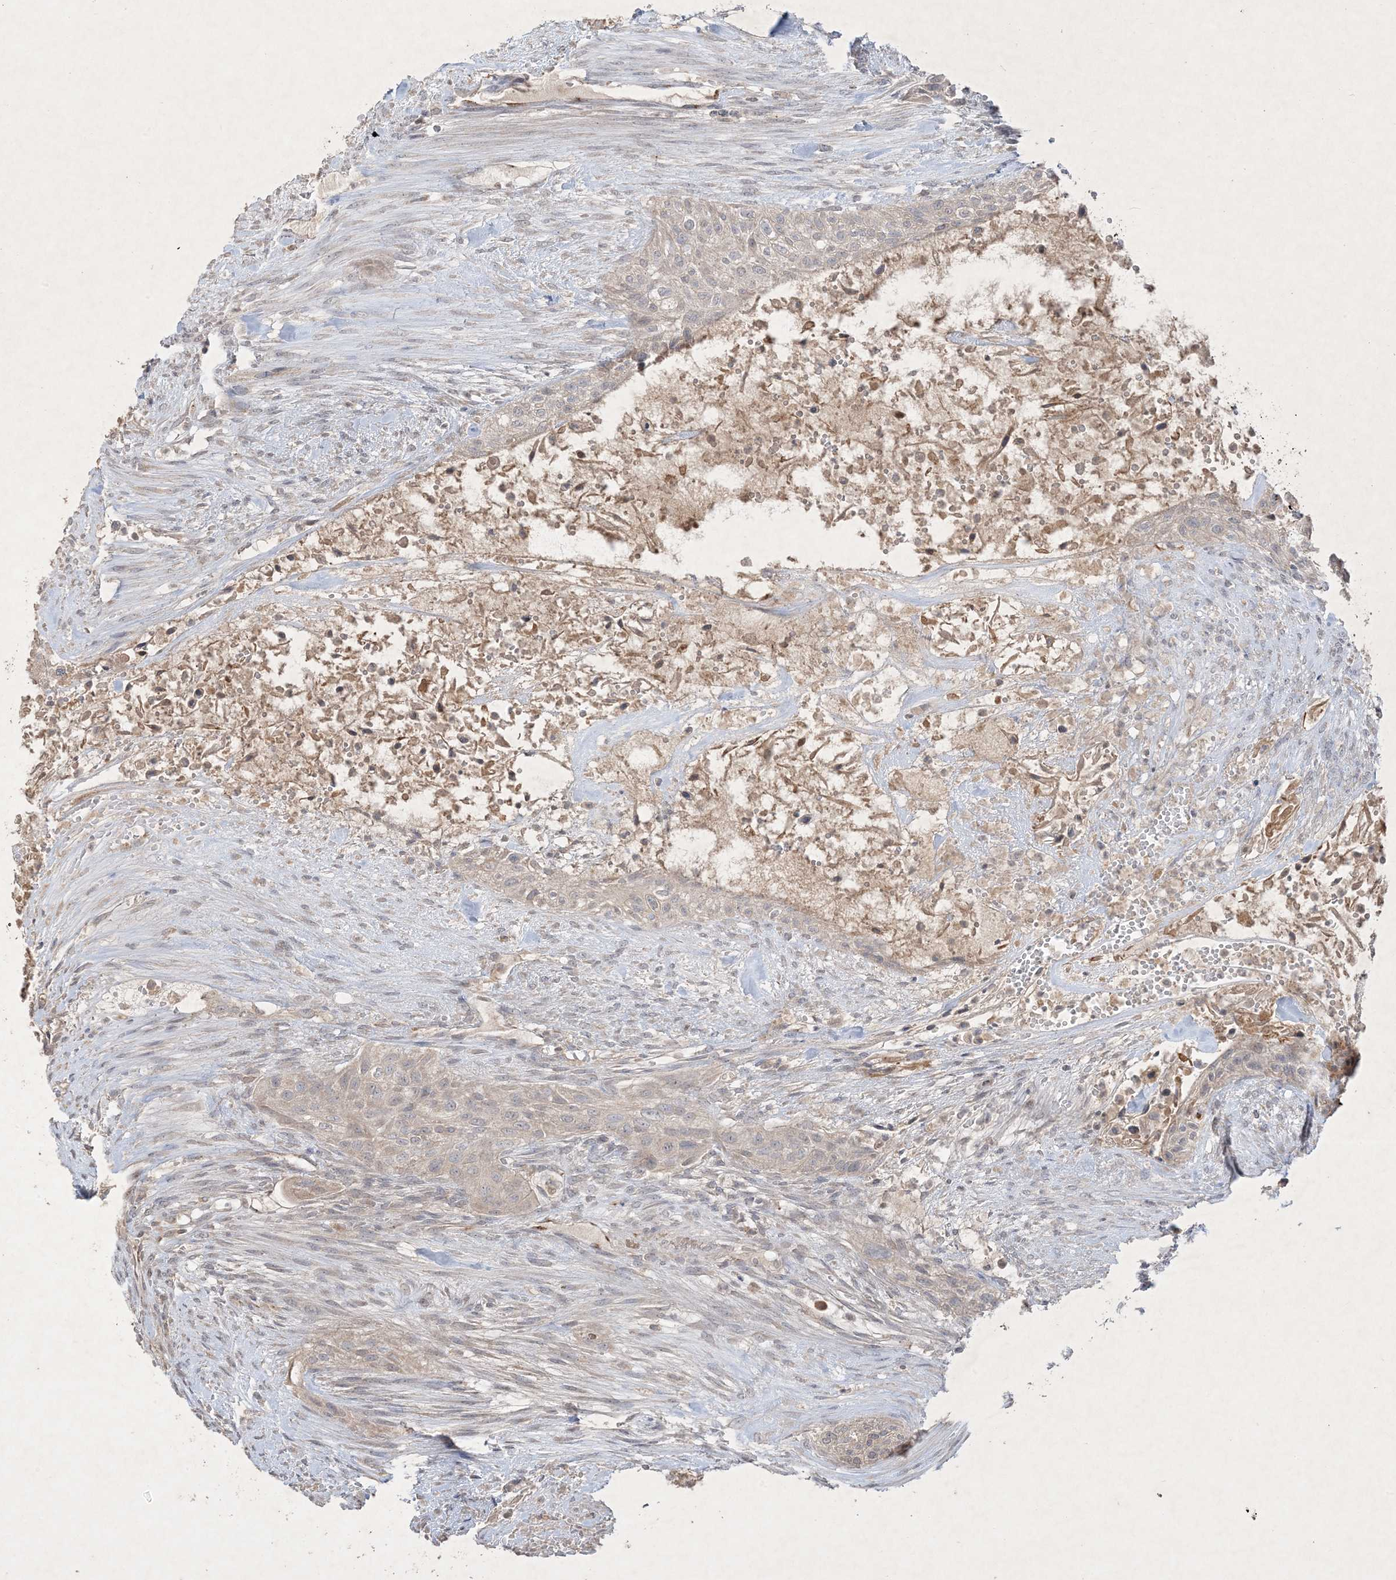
{"staining": {"intensity": "negative", "quantity": "none", "location": "none"}, "tissue": "urothelial cancer", "cell_type": "Tumor cells", "image_type": "cancer", "snomed": [{"axis": "morphology", "description": "Urothelial carcinoma, High grade"}, {"axis": "topography", "description": "Urinary bladder"}], "caption": "This is an immunohistochemistry image of urothelial cancer. There is no expression in tumor cells.", "gene": "PRSS36", "patient": {"sex": "male", "age": 35}}